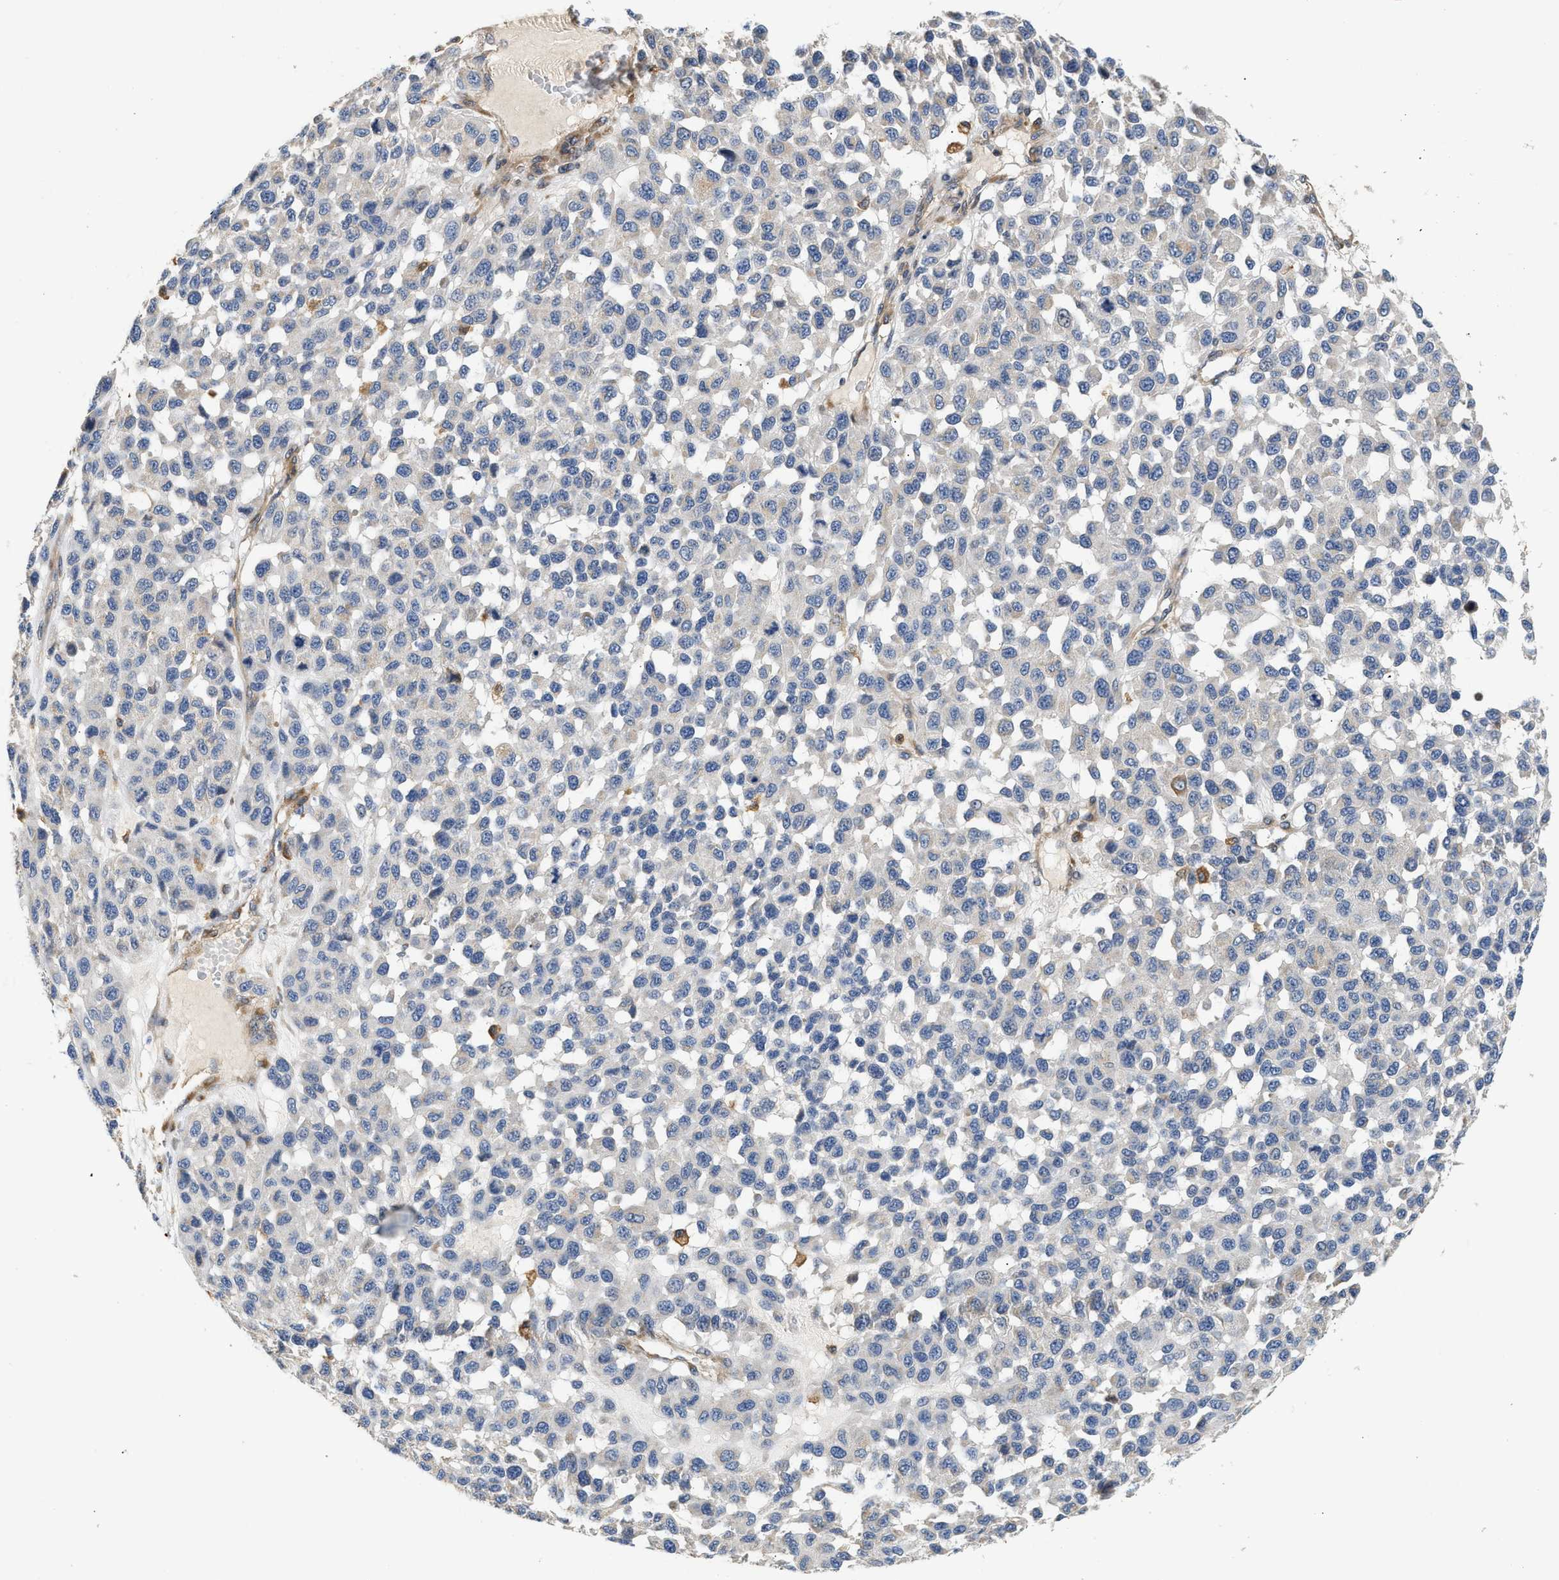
{"staining": {"intensity": "negative", "quantity": "none", "location": "none"}, "tissue": "melanoma", "cell_type": "Tumor cells", "image_type": "cancer", "snomed": [{"axis": "morphology", "description": "Malignant melanoma, NOS"}, {"axis": "topography", "description": "Skin"}], "caption": "Histopathology image shows no significant protein staining in tumor cells of melanoma.", "gene": "RAB31", "patient": {"sex": "male", "age": 62}}